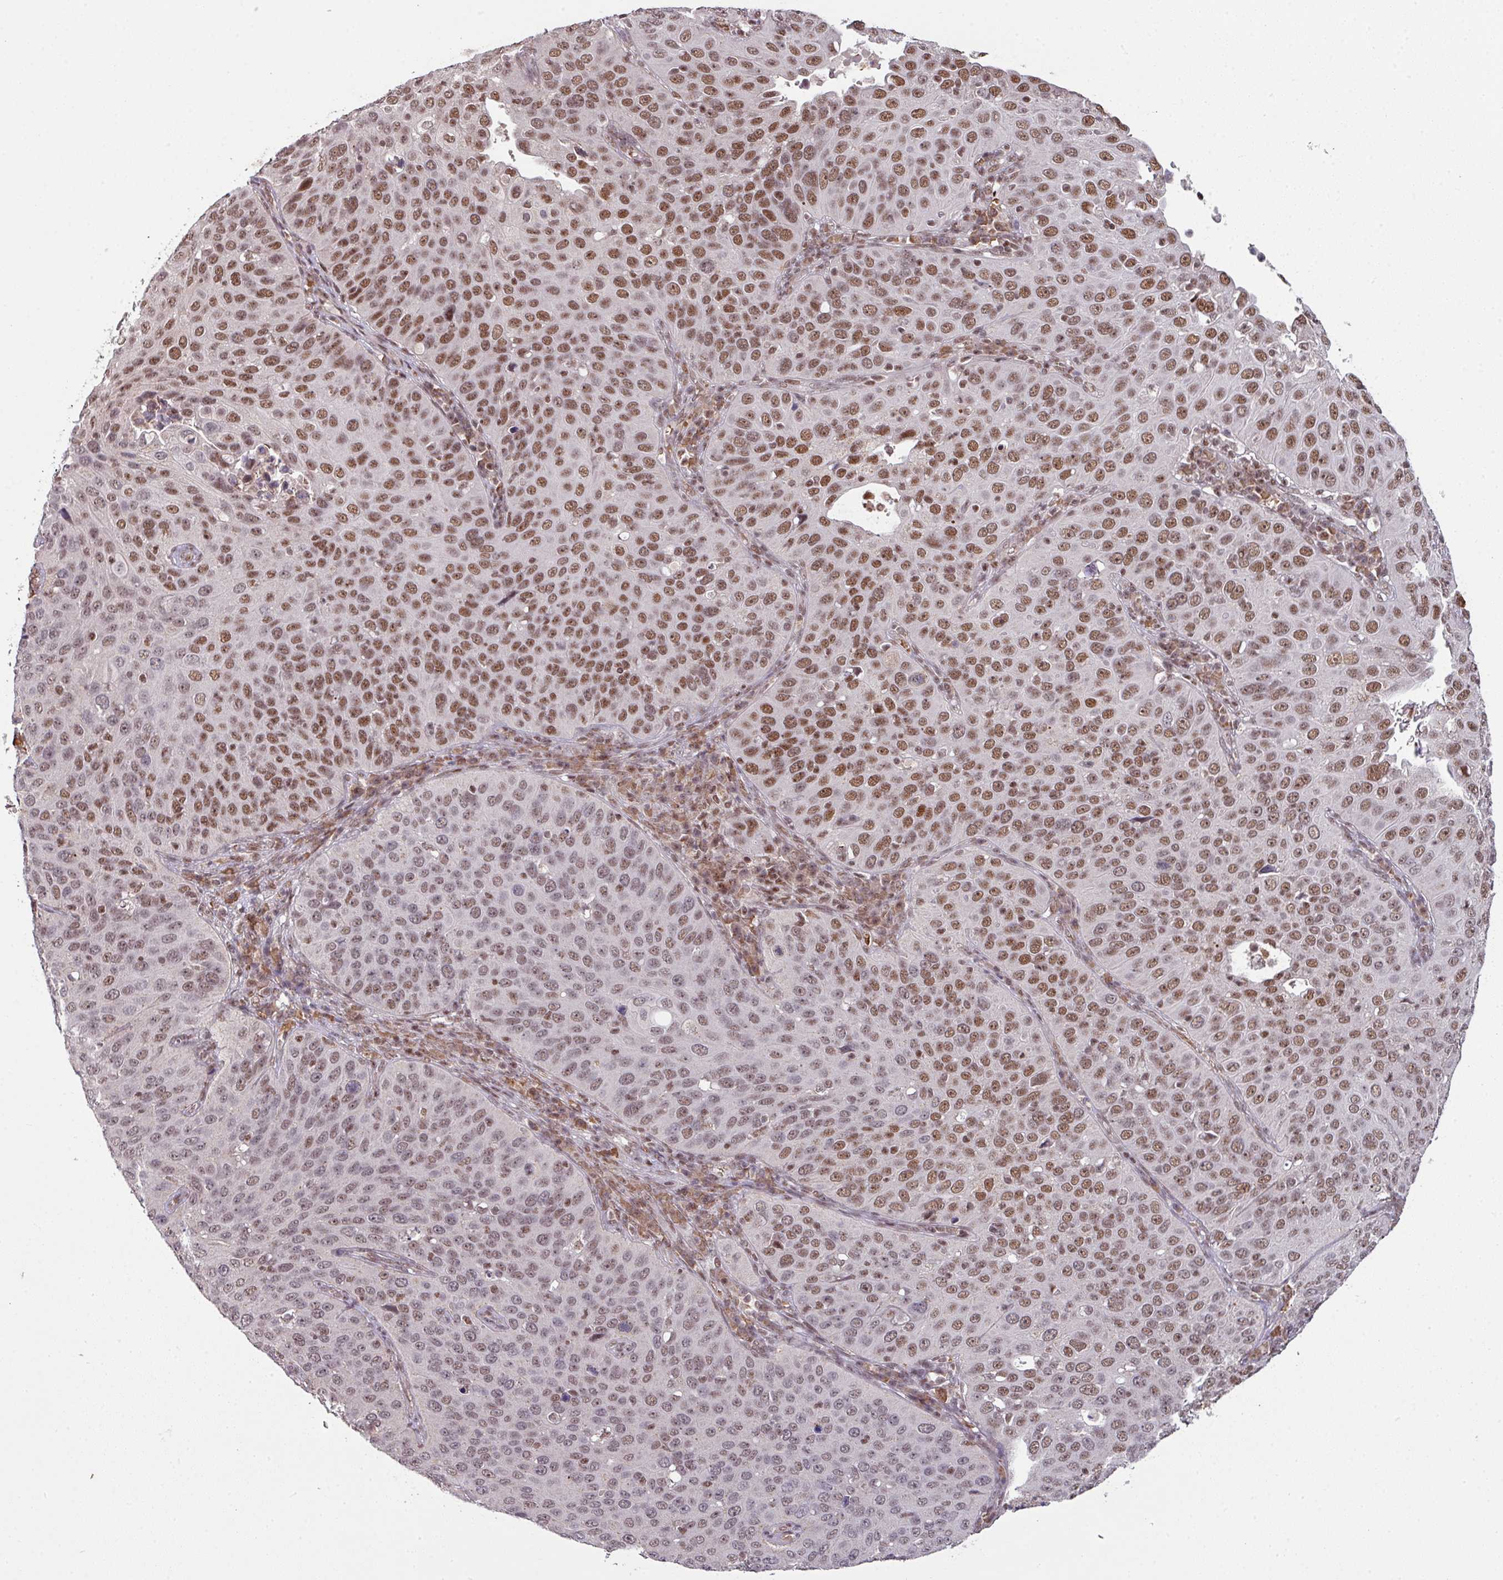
{"staining": {"intensity": "moderate", "quantity": ">75%", "location": "nuclear"}, "tissue": "cervical cancer", "cell_type": "Tumor cells", "image_type": "cancer", "snomed": [{"axis": "morphology", "description": "Squamous cell carcinoma, NOS"}, {"axis": "topography", "description": "Cervix"}], "caption": "A high-resolution photomicrograph shows immunohistochemistry staining of cervical cancer (squamous cell carcinoma), which reveals moderate nuclear staining in about >75% of tumor cells.", "gene": "PHF23", "patient": {"sex": "female", "age": 36}}